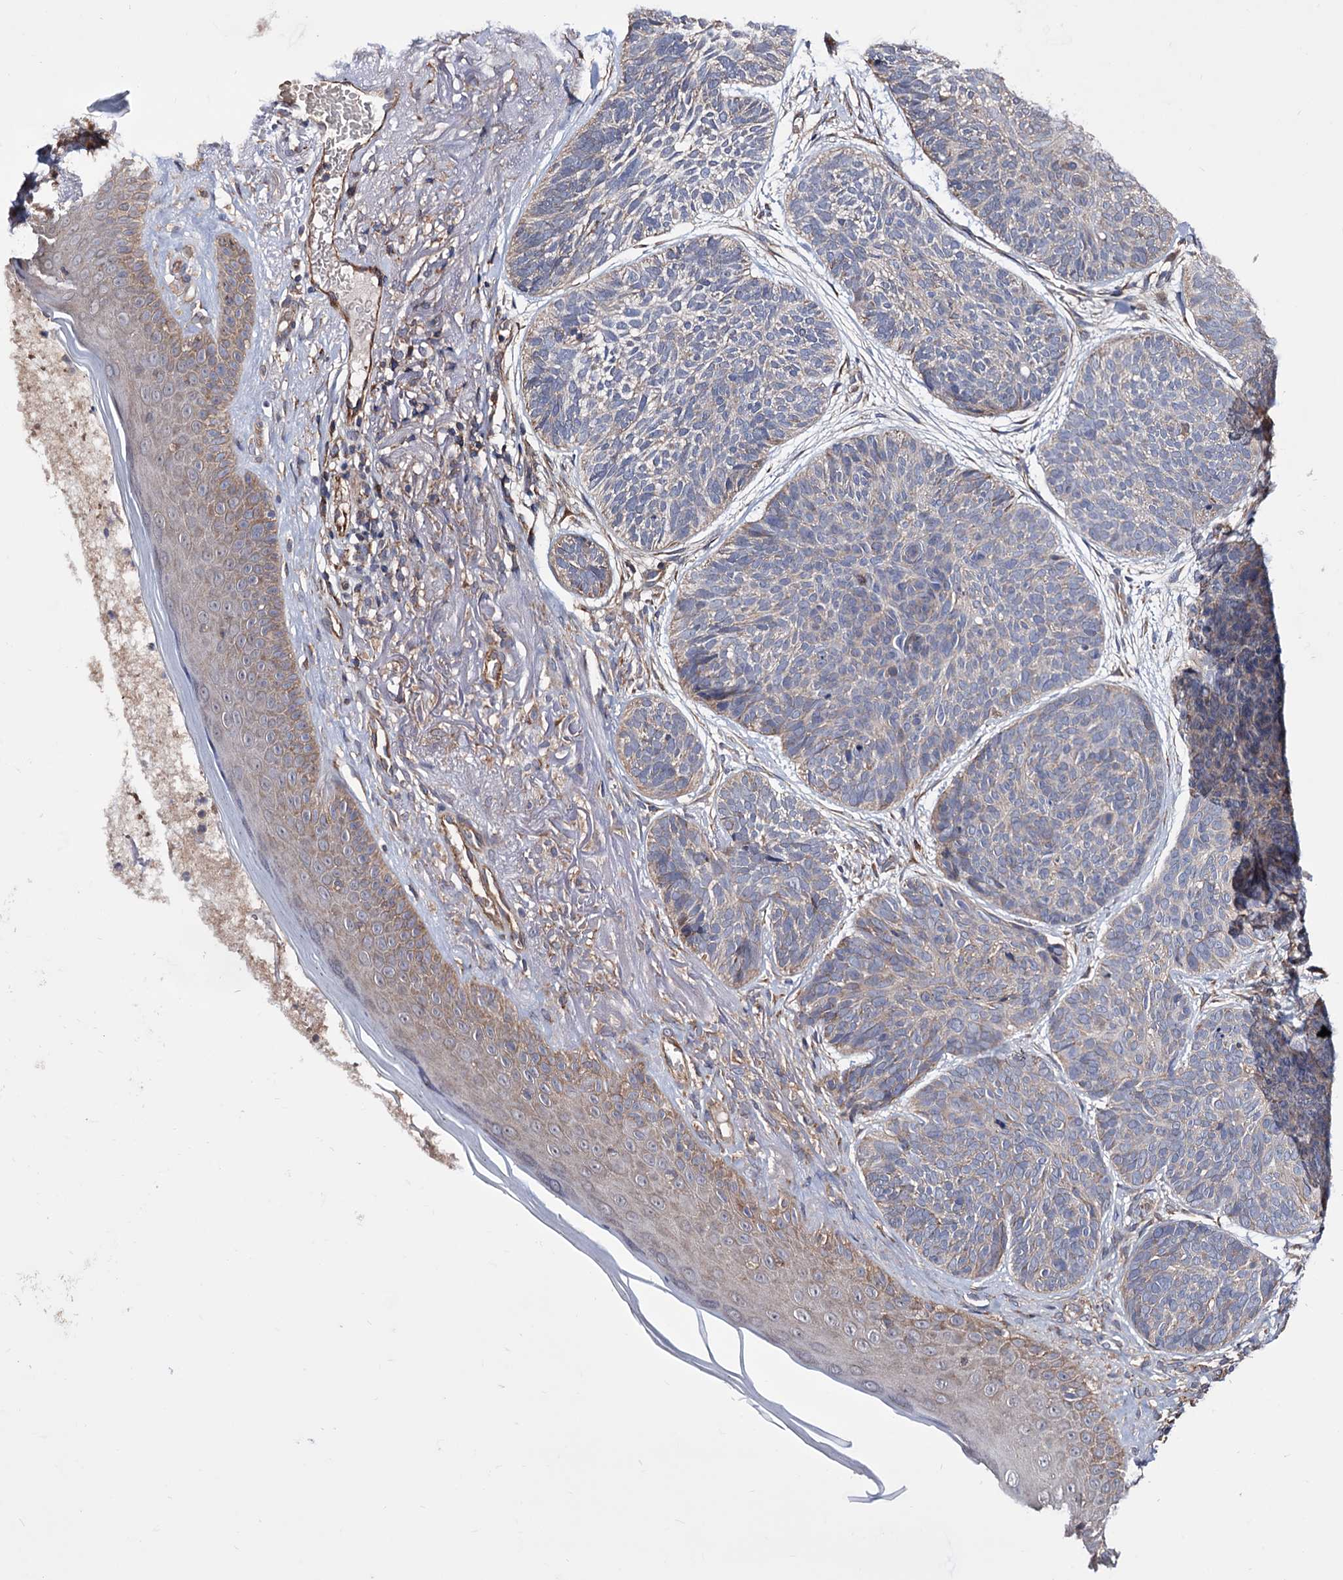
{"staining": {"intensity": "negative", "quantity": "none", "location": "none"}, "tissue": "skin cancer", "cell_type": "Tumor cells", "image_type": "cancer", "snomed": [{"axis": "morphology", "description": "Normal tissue, NOS"}, {"axis": "morphology", "description": "Basal cell carcinoma"}, {"axis": "topography", "description": "Skin"}], "caption": "IHC histopathology image of human basal cell carcinoma (skin) stained for a protein (brown), which exhibits no expression in tumor cells. Nuclei are stained in blue.", "gene": "FERMT2", "patient": {"sex": "male", "age": 66}}